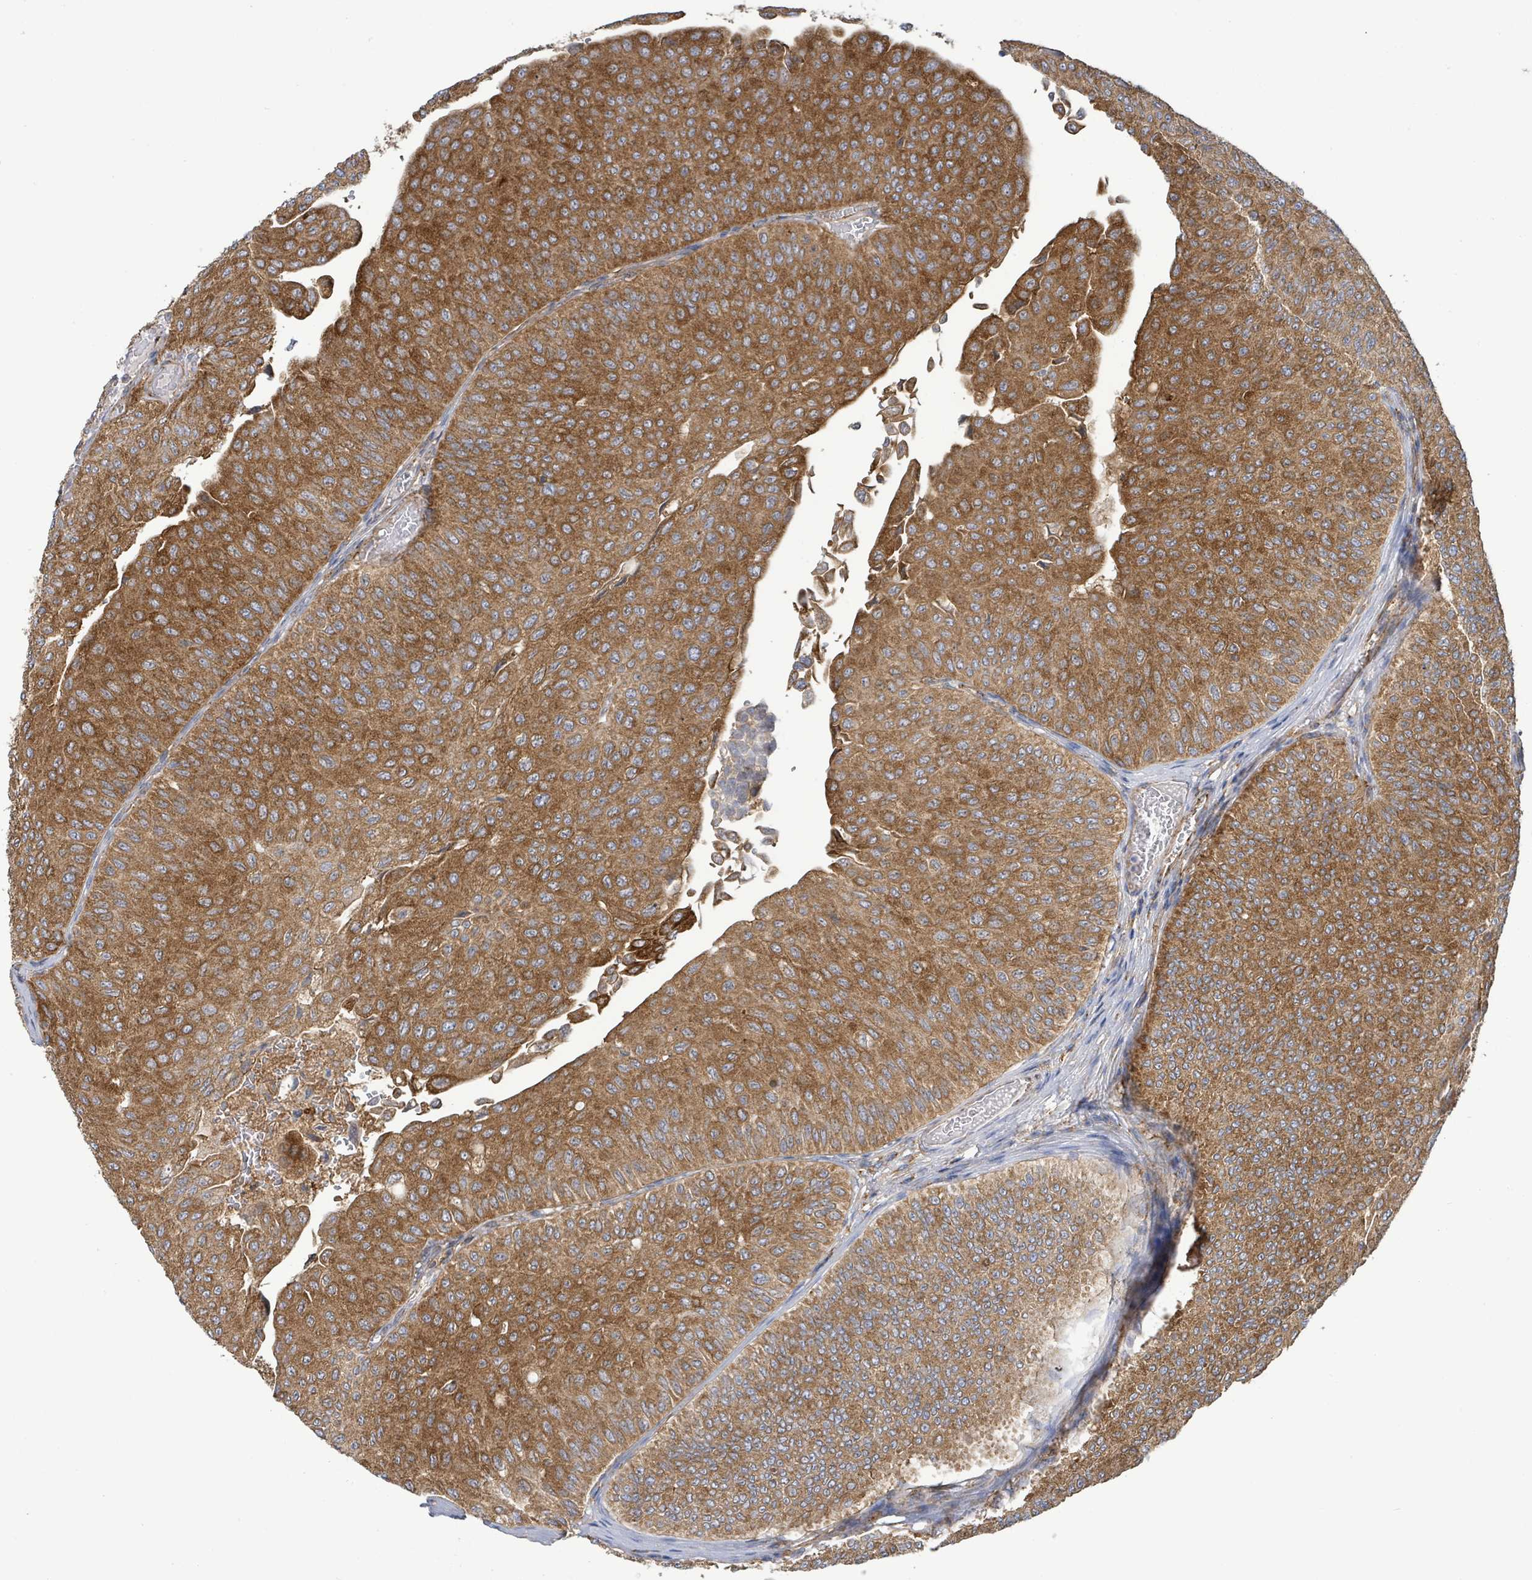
{"staining": {"intensity": "strong", "quantity": ">75%", "location": "cytoplasmic/membranous"}, "tissue": "urothelial cancer", "cell_type": "Tumor cells", "image_type": "cancer", "snomed": [{"axis": "morphology", "description": "Urothelial carcinoma, NOS"}, {"axis": "topography", "description": "Urinary bladder"}], "caption": "This photomicrograph shows immunohistochemistry (IHC) staining of transitional cell carcinoma, with high strong cytoplasmic/membranous staining in about >75% of tumor cells.", "gene": "EGFL7", "patient": {"sex": "male", "age": 59}}